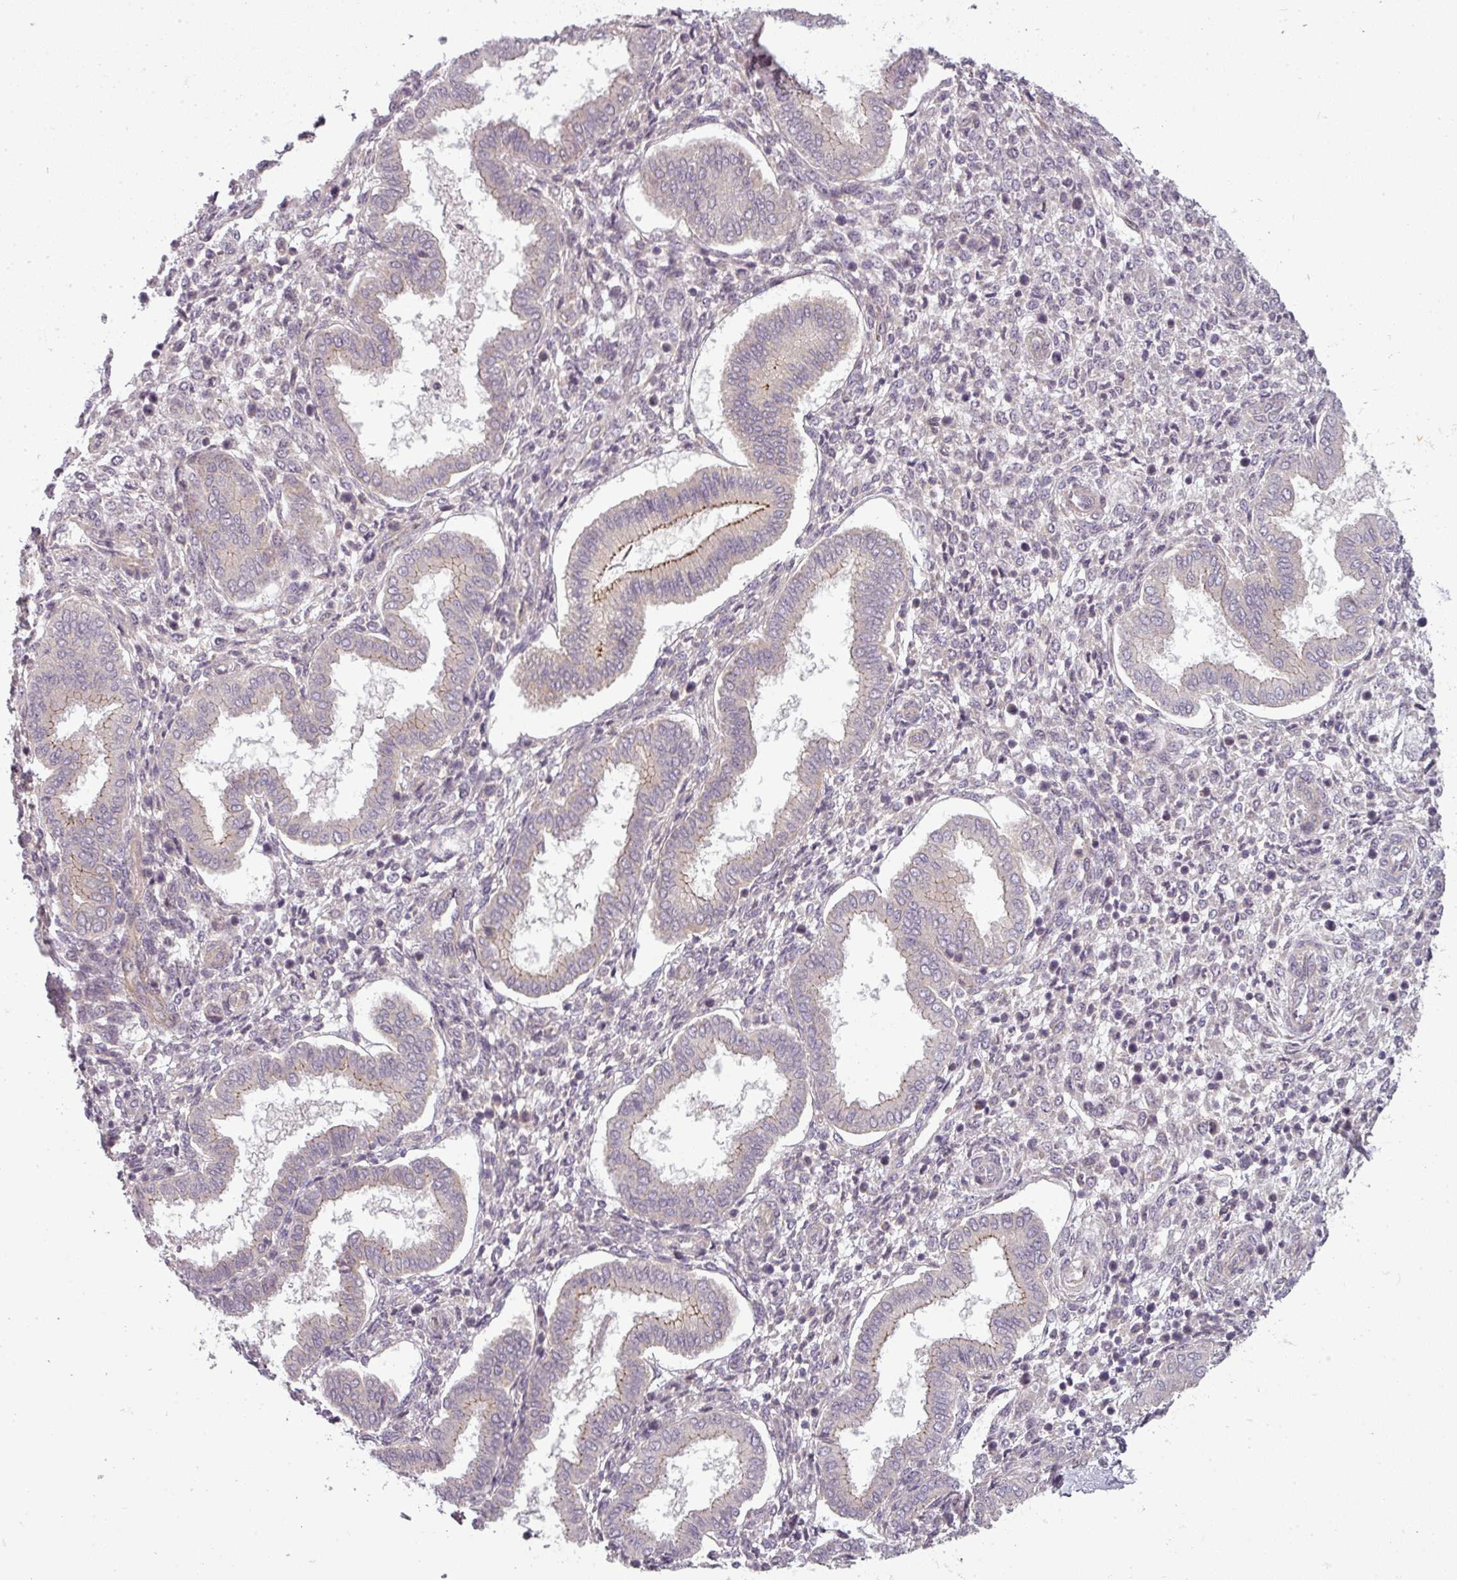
{"staining": {"intensity": "negative", "quantity": "none", "location": "none"}, "tissue": "endometrium", "cell_type": "Cells in endometrial stroma", "image_type": "normal", "snomed": [{"axis": "morphology", "description": "Normal tissue, NOS"}, {"axis": "topography", "description": "Endometrium"}], "caption": "A micrograph of endometrium stained for a protein reveals no brown staining in cells in endometrial stroma. (DAB (3,3'-diaminobenzidine) IHC with hematoxylin counter stain).", "gene": "SLC16A9", "patient": {"sex": "female", "age": 24}}